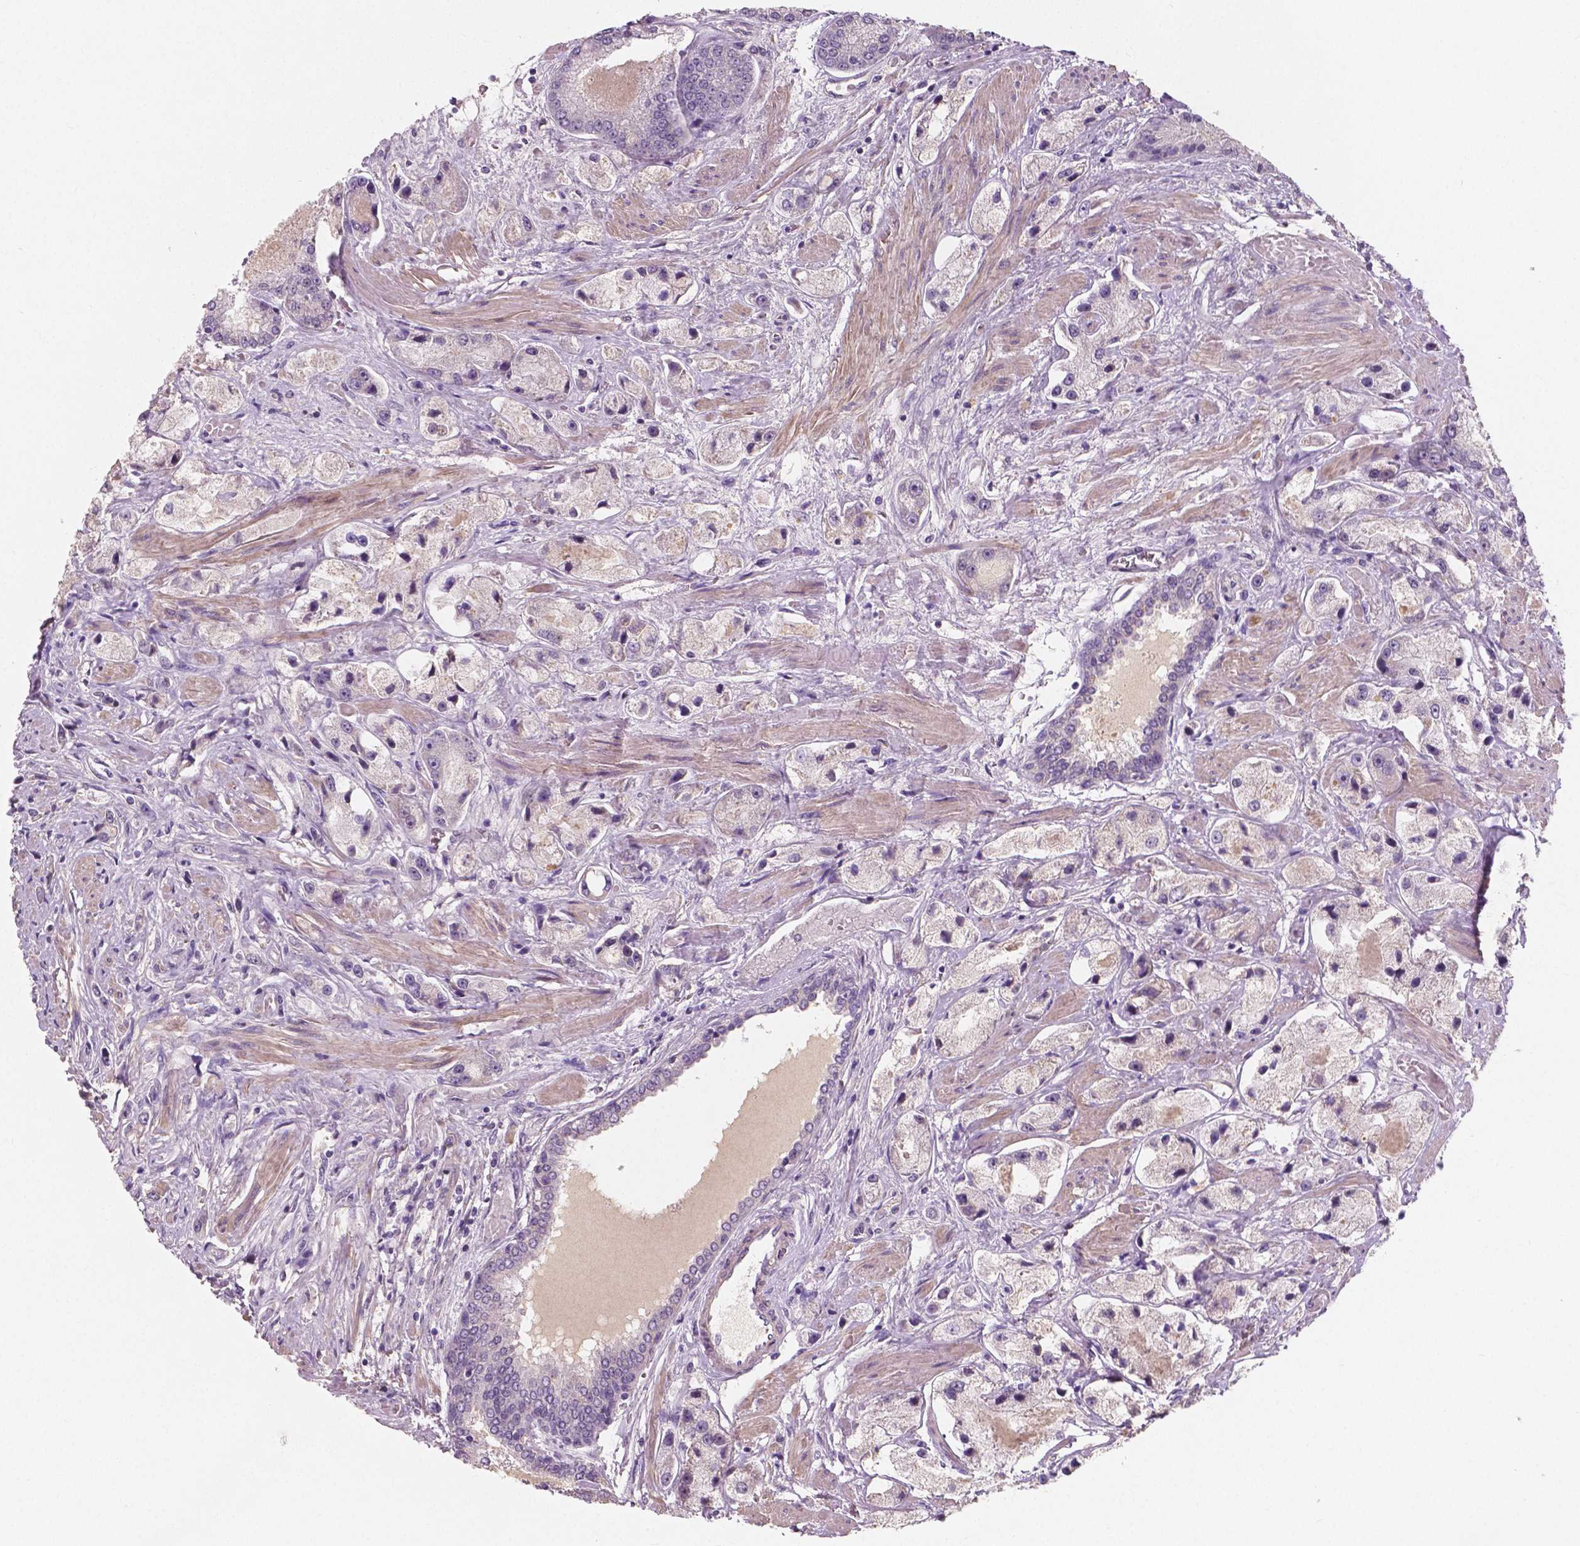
{"staining": {"intensity": "negative", "quantity": "none", "location": "none"}, "tissue": "prostate cancer", "cell_type": "Tumor cells", "image_type": "cancer", "snomed": [{"axis": "morphology", "description": "Adenocarcinoma, High grade"}, {"axis": "topography", "description": "Prostate"}], "caption": "Protein analysis of prostate cancer (adenocarcinoma (high-grade)) displays no significant staining in tumor cells. Nuclei are stained in blue.", "gene": "LSM14B", "patient": {"sex": "male", "age": 67}}